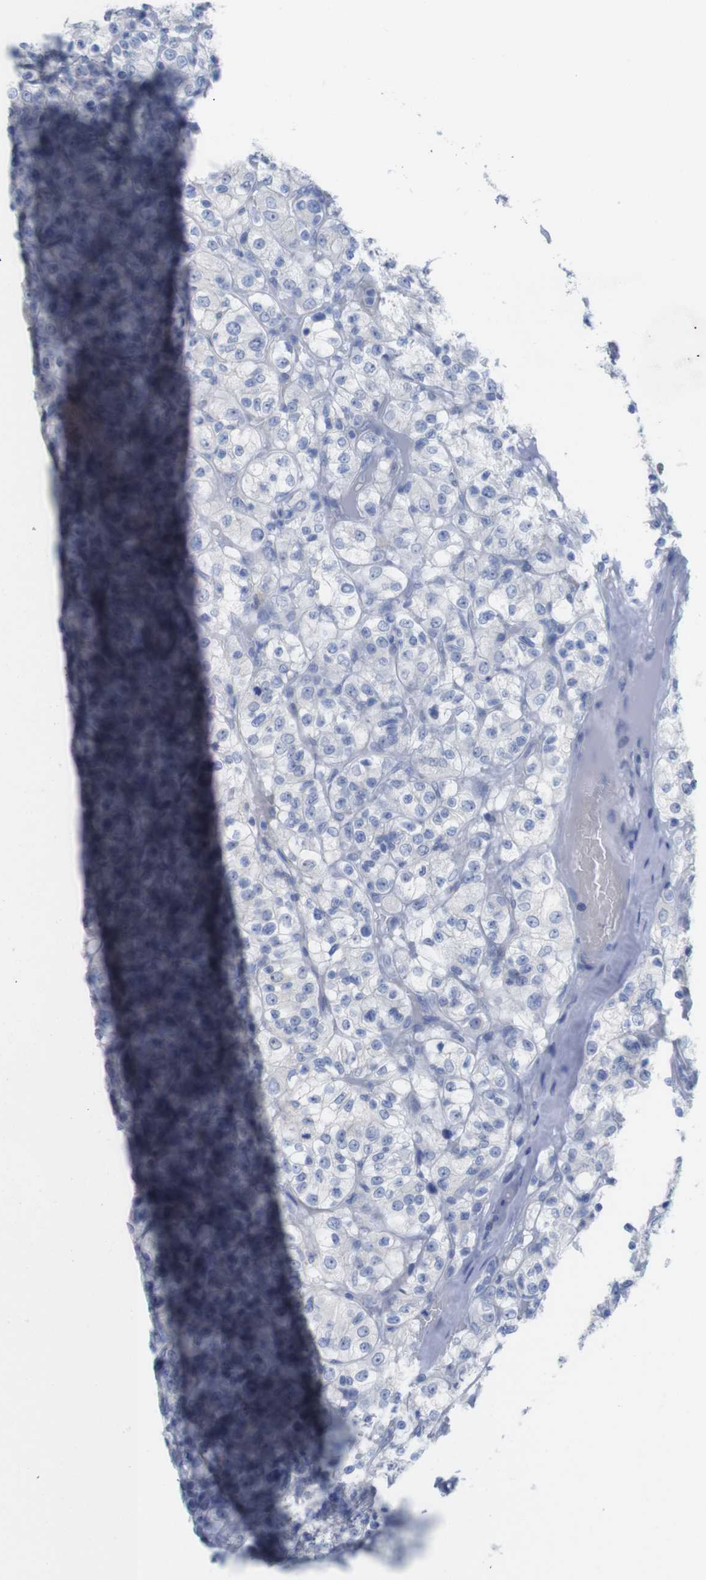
{"staining": {"intensity": "negative", "quantity": "none", "location": "none"}, "tissue": "renal cancer", "cell_type": "Tumor cells", "image_type": "cancer", "snomed": [{"axis": "morphology", "description": "Normal tissue, NOS"}, {"axis": "morphology", "description": "Adenocarcinoma, NOS"}, {"axis": "topography", "description": "Kidney"}], "caption": "The immunohistochemistry image has no significant positivity in tumor cells of renal cancer tissue. (DAB immunohistochemistry (IHC) with hematoxylin counter stain).", "gene": "PNMA1", "patient": {"sex": "female", "age": 72}}